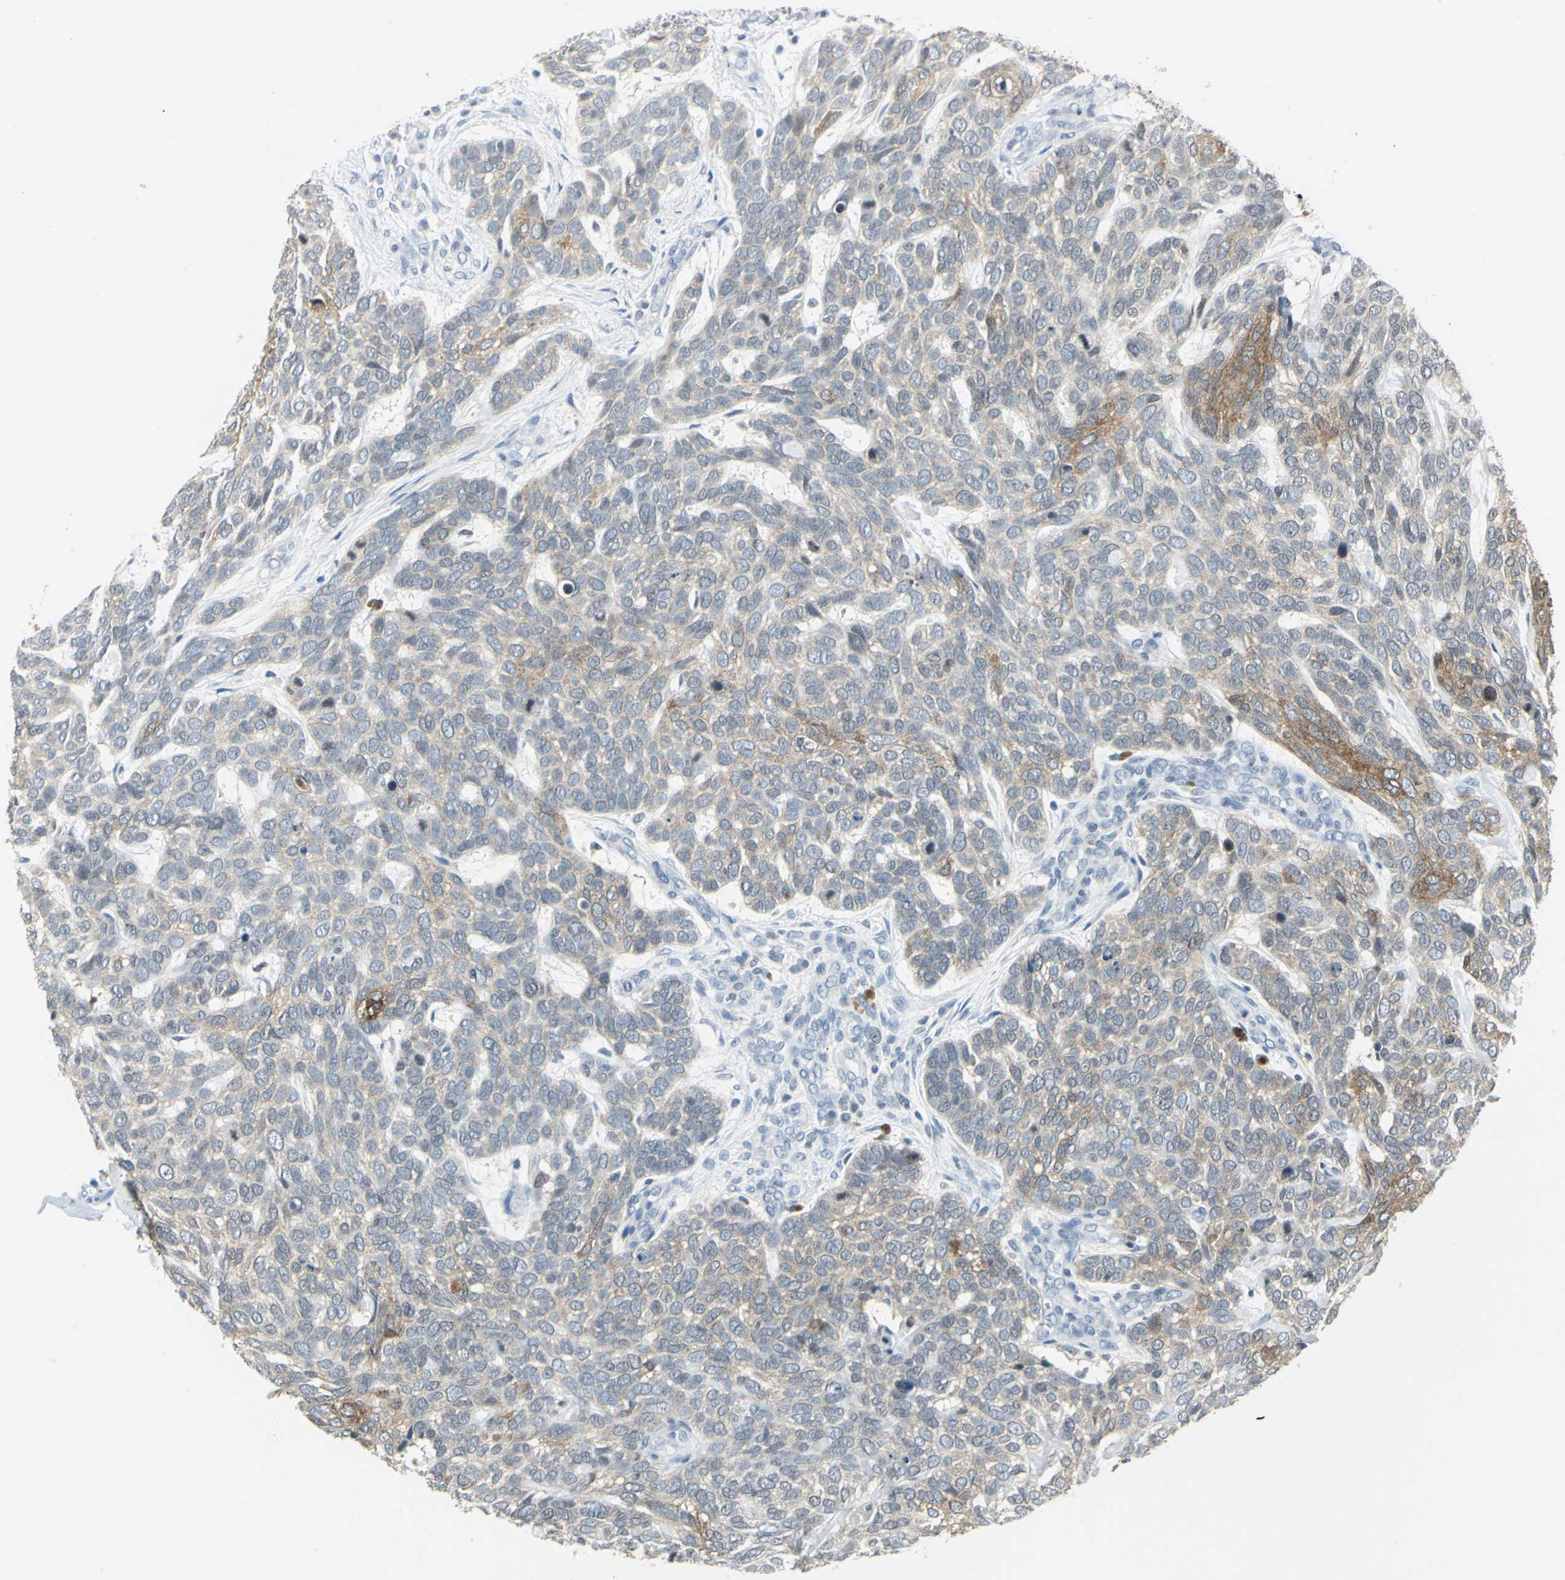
{"staining": {"intensity": "weak", "quantity": "25%-75%", "location": "cytoplasmic/membranous"}, "tissue": "skin cancer", "cell_type": "Tumor cells", "image_type": "cancer", "snomed": [{"axis": "morphology", "description": "Basal cell carcinoma"}, {"axis": "topography", "description": "Skin"}], "caption": "This histopathology image exhibits skin cancer stained with IHC to label a protein in brown. The cytoplasmic/membranous of tumor cells show weak positivity for the protein. Nuclei are counter-stained blue.", "gene": "SFN", "patient": {"sex": "male", "age": 87}}